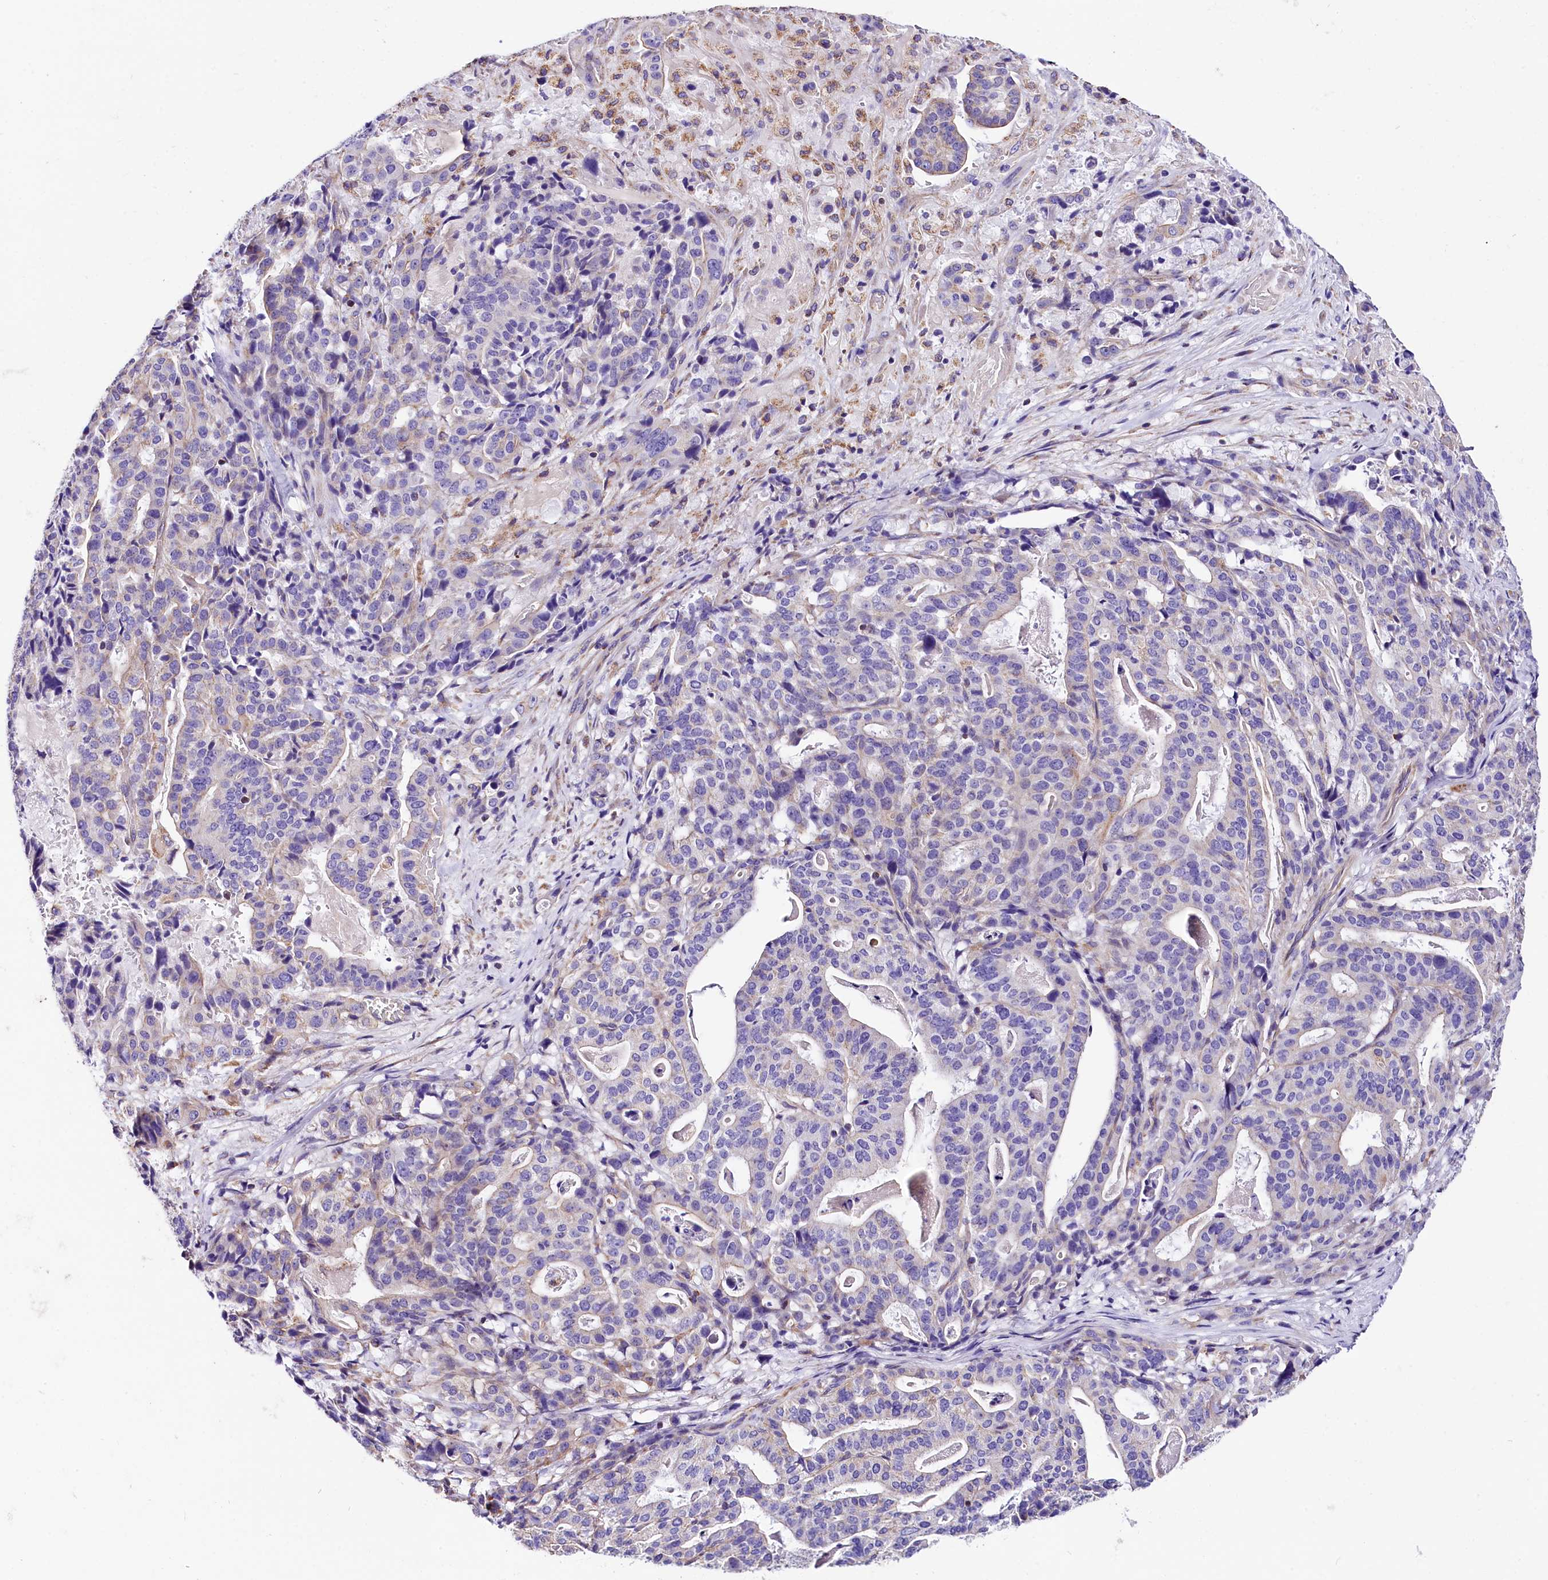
{"staining": {"intensity": "negative", "quantity": "none", "location": "none"}, "tissue": "stomach cancer", "cell_type": "Tumor cells", "image_type": "cancer", "snomed": [{"axis": "morphology", "description": "Adenocarcinoma, NOS"}, {"axis": "topography", "description": "Stomach"}], "caption": "Stomach adenocarcinoma was stained to show a protein in brown. There is no significant staining in tumor cells. The staining was performed using DAB to visualize the protein expression in brown, while the nuclei were stained in blue with hematoxylin (Magnification: 20x).", "gene": "ACAA2", "patient": {"sex": "male", "age": 48}}